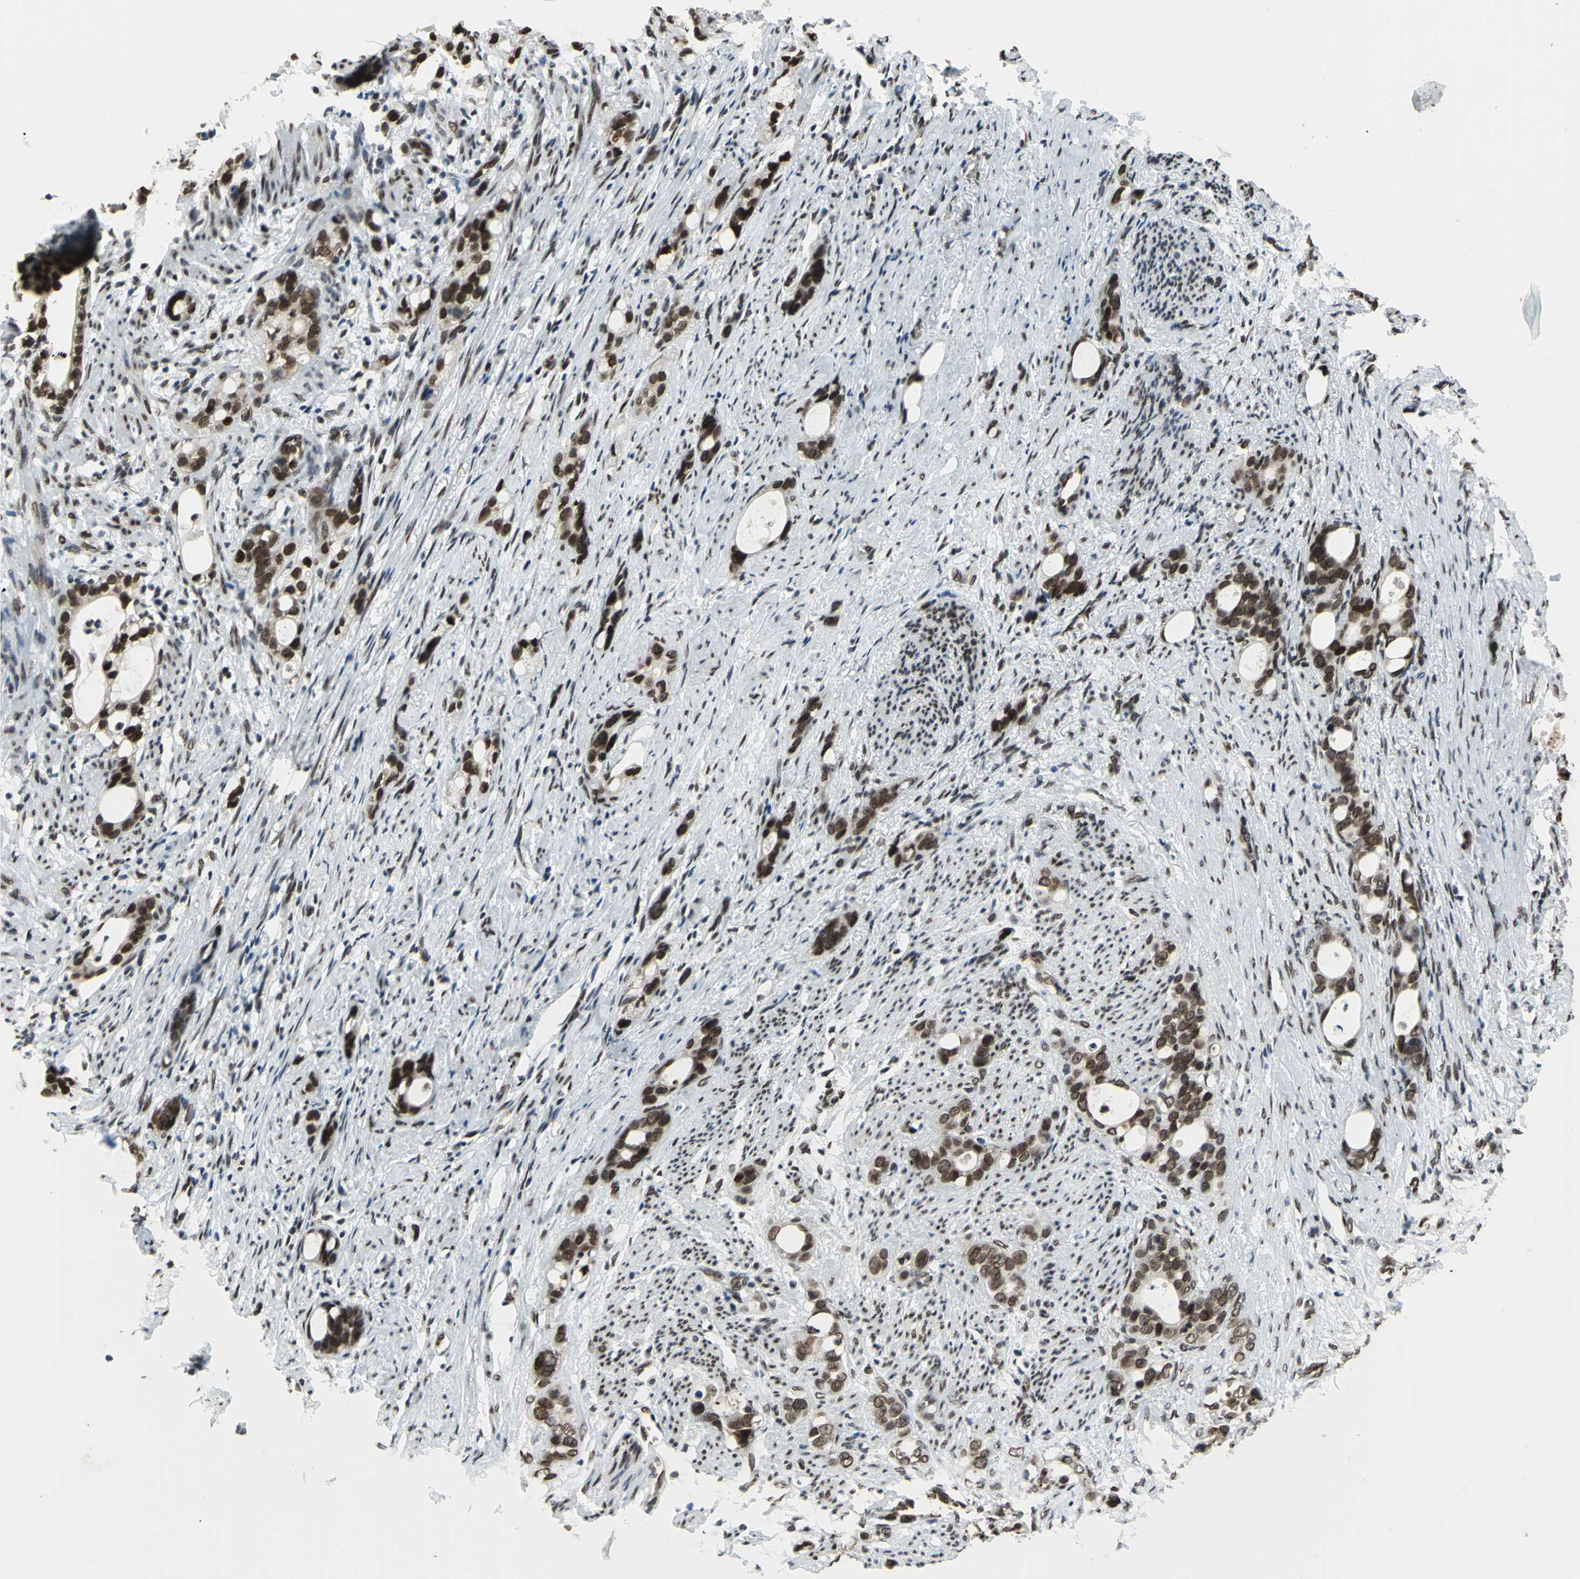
{"staining": {"intensity": "strong", "quantity": ">75%", "location": "nuclear"}, "tissue": "stomach cancer", "cell_type": "Tumor cells", "image_type": "cancer", "snomed": [{"axis": "morphology", "description": "Adenocarcinoma, NOS"}, {"axis": "topography", "description": "Stomach"}], "caption": "This micrograph exhibits IHC staining of adenocarcinoma (stomach), with high strong nuclear staining in about >75% of tumor cells.", "gene": "ISY1", "patient": {"sex": "female", "age": 75}}